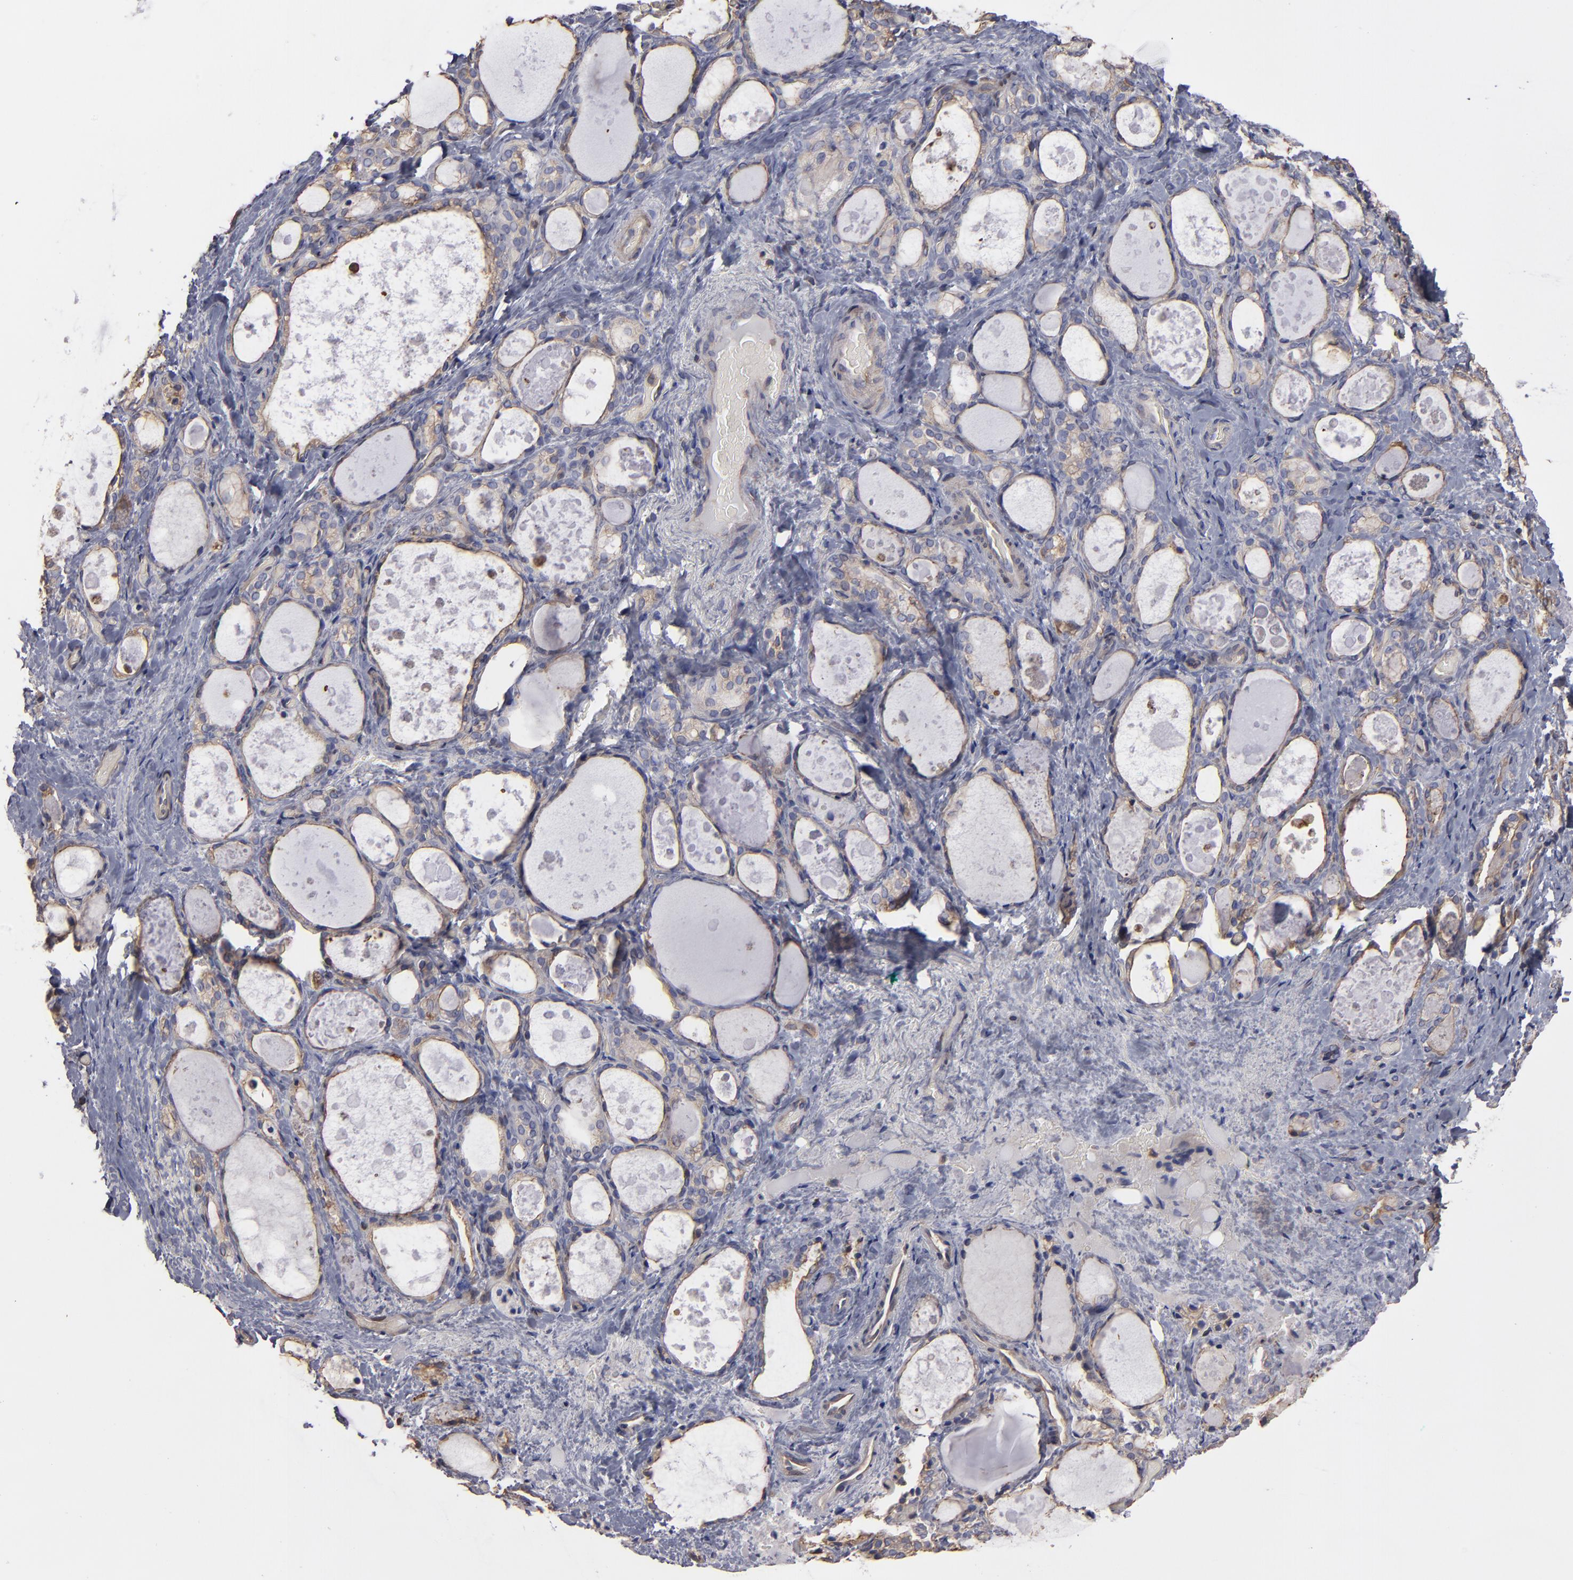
{"staining": {"intensity": "weak", "quantity": ">75%", "location": "cytoplasmic/membranous"}, "tissue": "thyroid gland", "cell_type": "Glandular cells", "image_type": "normal", "snomed": [{"axis": "morphology", "description": "Normal tissue, NOS"}, {"axis": "topography", "description": "Thyroid gland"}], "caption": "Immunohistochemical staining of unremarkable human thyroid gland exhibits low levels of weak cytoplasmic/membranous expression in approximately >75% of glandular cells.", "gene": "ESYT2", "patient": {"sex": "female", "age": 75}}